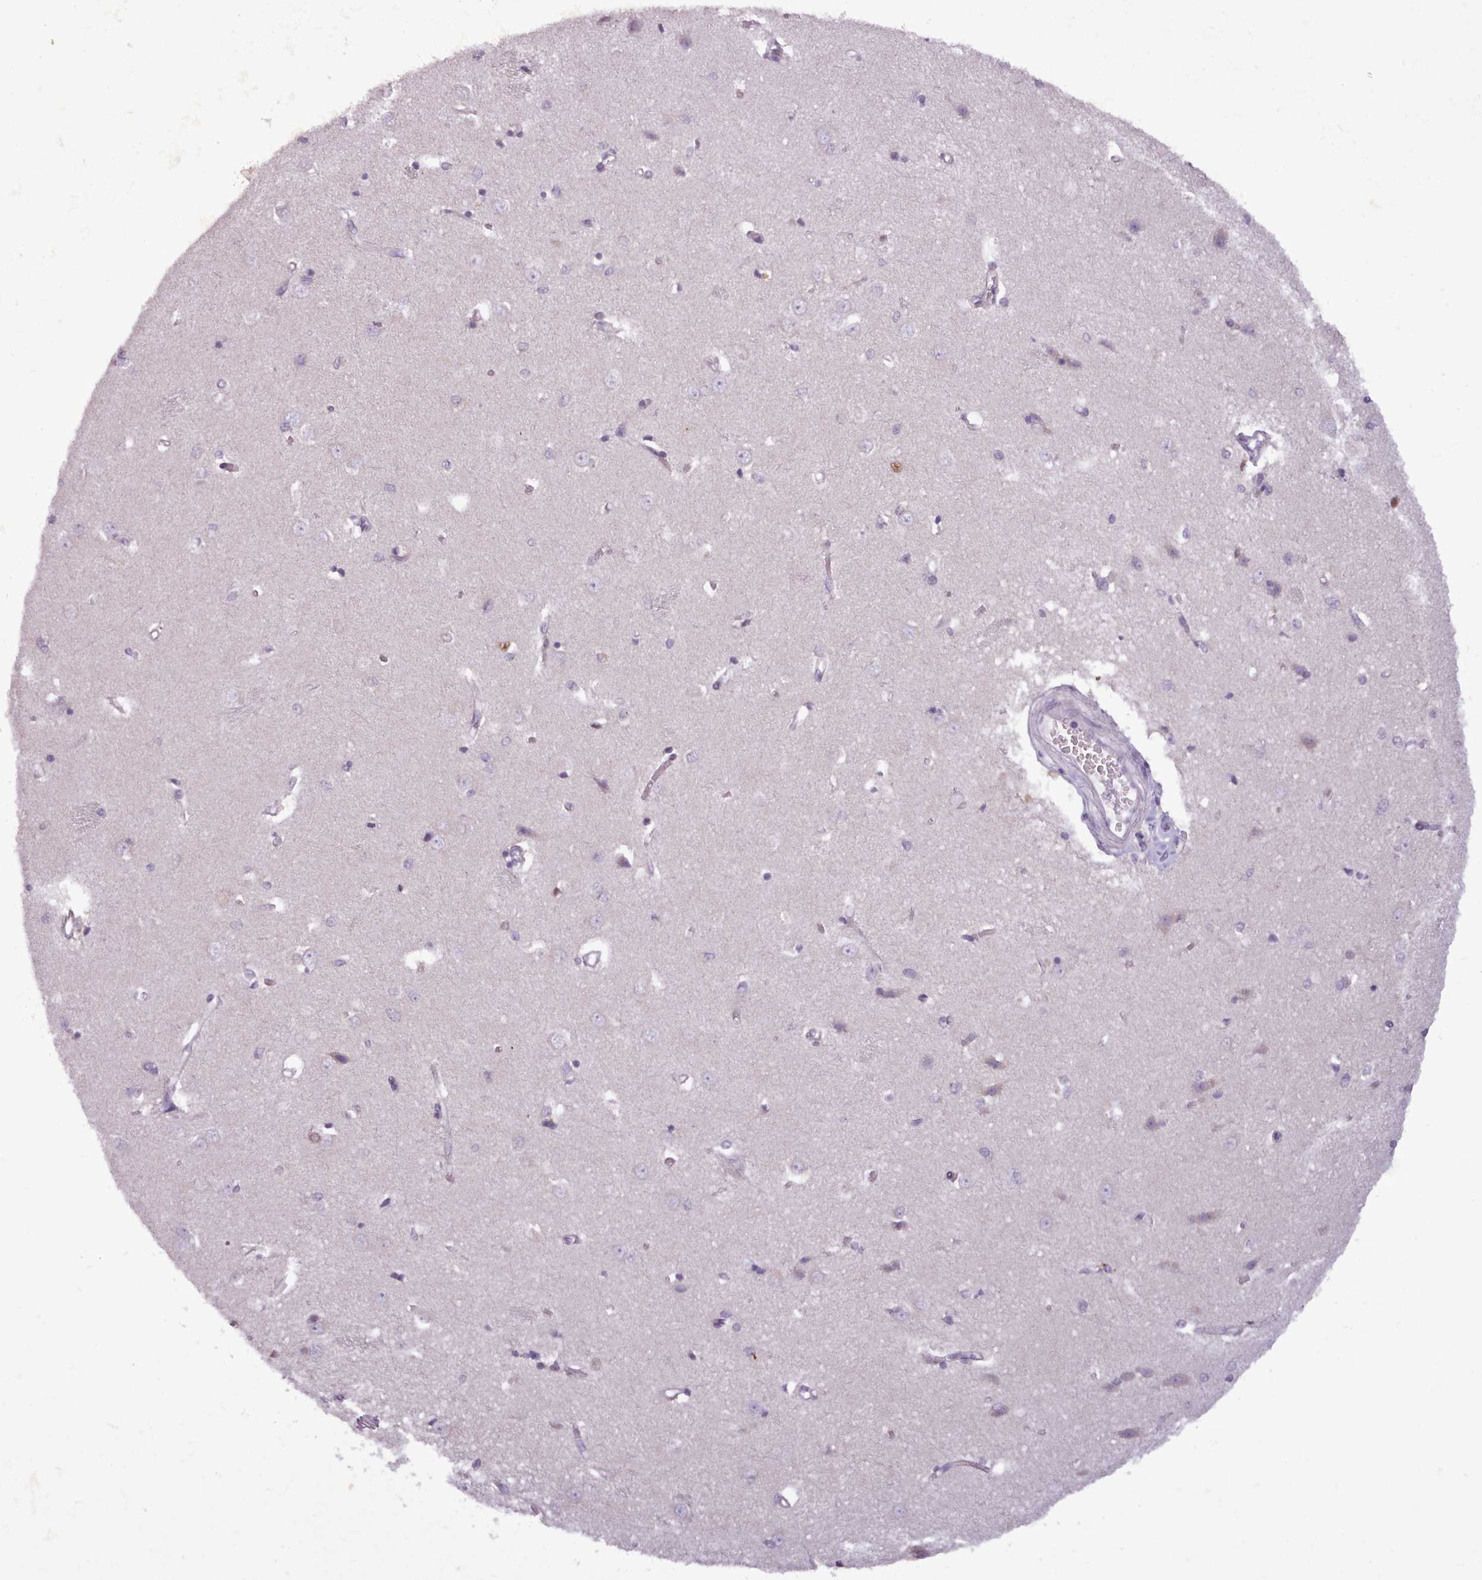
{"staining": {"intensity": "negative", "quantity": "none", "location": "none"}, "tissue": "caudate", "cell_type": "Glial cells", "image_type": "normal", "snomed": [{"axis": "morphology", "description": "Normal tissue, NOS"}, {"axis": "topography", "description": "Lateral ventricle wall"}], "caption": "High power microscopy histopathology image of an immunohistochemistry image of unremarkable caudate, revealing no significant positivity in glial cells.", "gene": "SLURP1", "patient": {"sex": "male", "age": 37}}